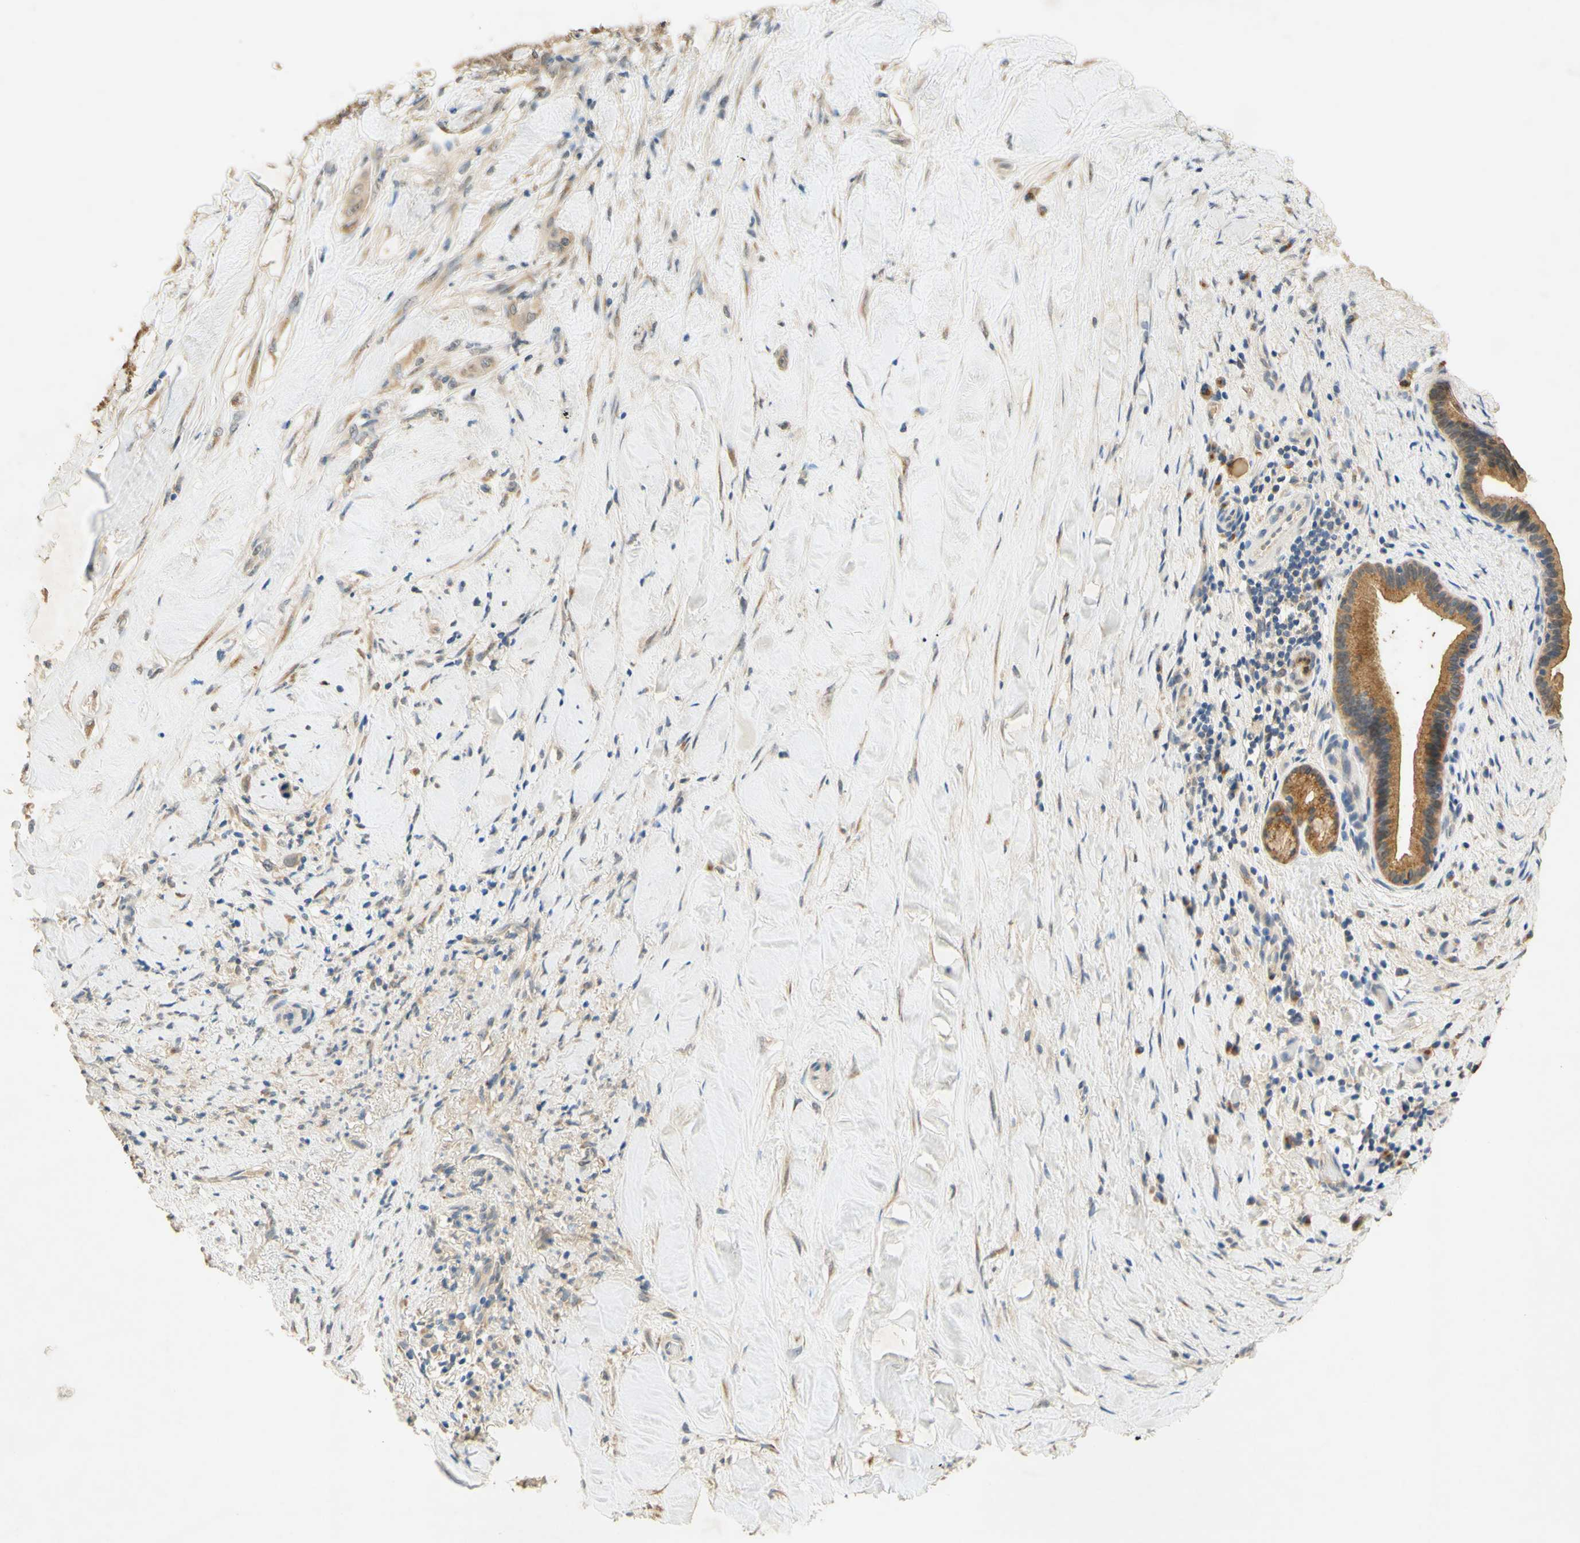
{"staining": {"intensity": "moderate", "quantity": ">75%", "location": "cytoplasmic/membranous"}, "tissue": "liver cancer", "cell_type": "Tumor cells", "image_type": "cancer", "snomed": [{"axis": "morphology", "description": "Cholangiocarcinoma"}, {"axis": "topography", "description": "Liver"}], "caption": "Moderate cytoplasmic/membranous expression for a protein is seen in approximately >75% of tumor cells of liver cancer (cholangiocarcinoma) using immunohistochemistry (IHC).", "gene": "ENTREP2", "patient": {"sex": "female", "age": 67}}